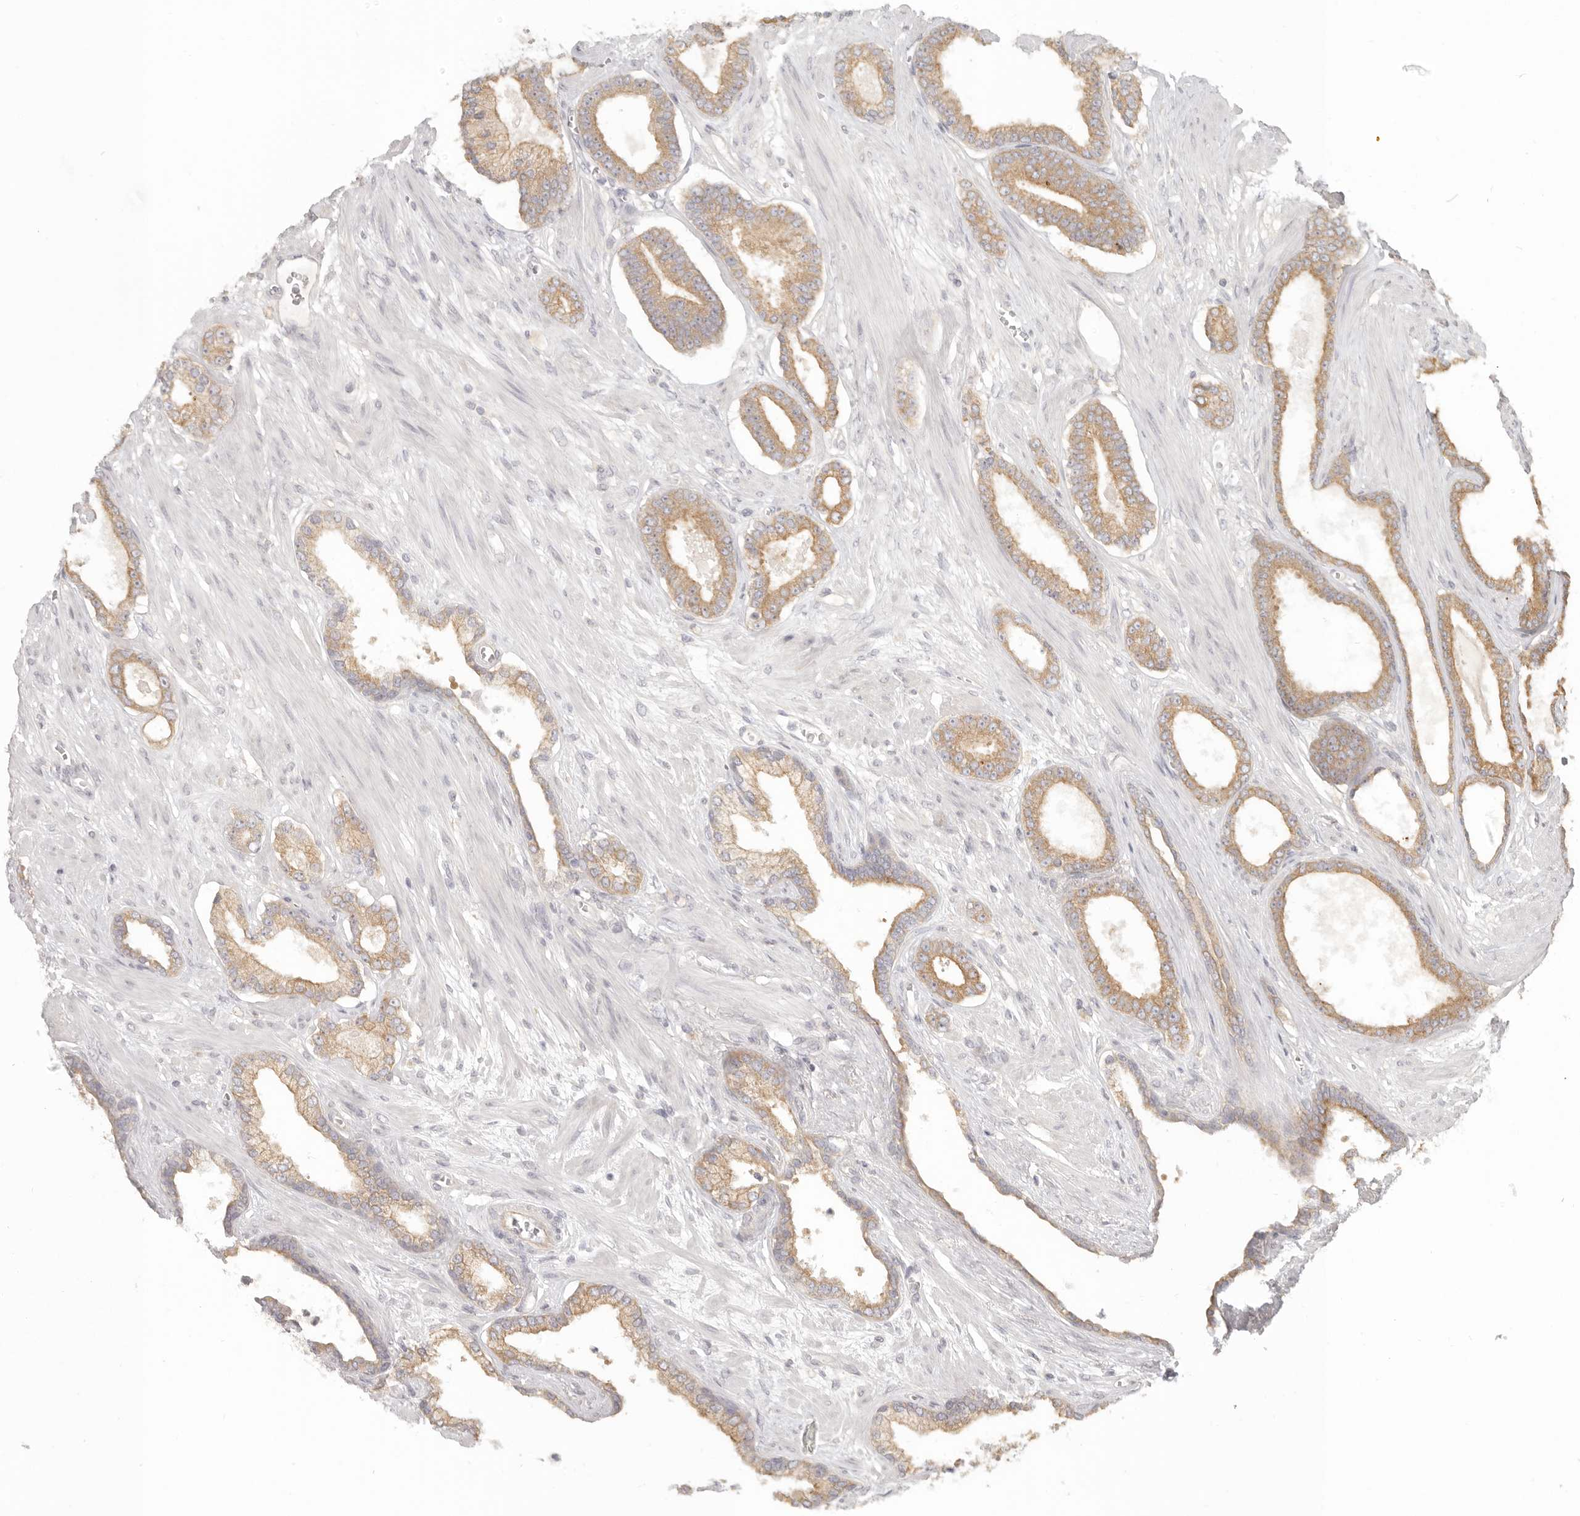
{"staining": {"intensity": "moderate", "quantity": ">75%", "location": "cytoplasmic/membranous"}, "tissue": "prostate cancer", "cell_type": "Tumor cells", "image_type": "cancer", "snomed": [{"axis": "morphology", "description": "Adenocarcinoma, Low grade"}, {"axis": "topography", "description": "Prostate"}], "caption": "A micrograph of human prostate cancer (low-grade adenocarcinoma) stained for a protein demonstrates moderate cytoplasmic/membranous brown staining in tumor cells. (Brightfield microscopy of DAB IHC at high magnification).", "gene": "AHDC1", "patient": {"sex": "male", "age": 70}}